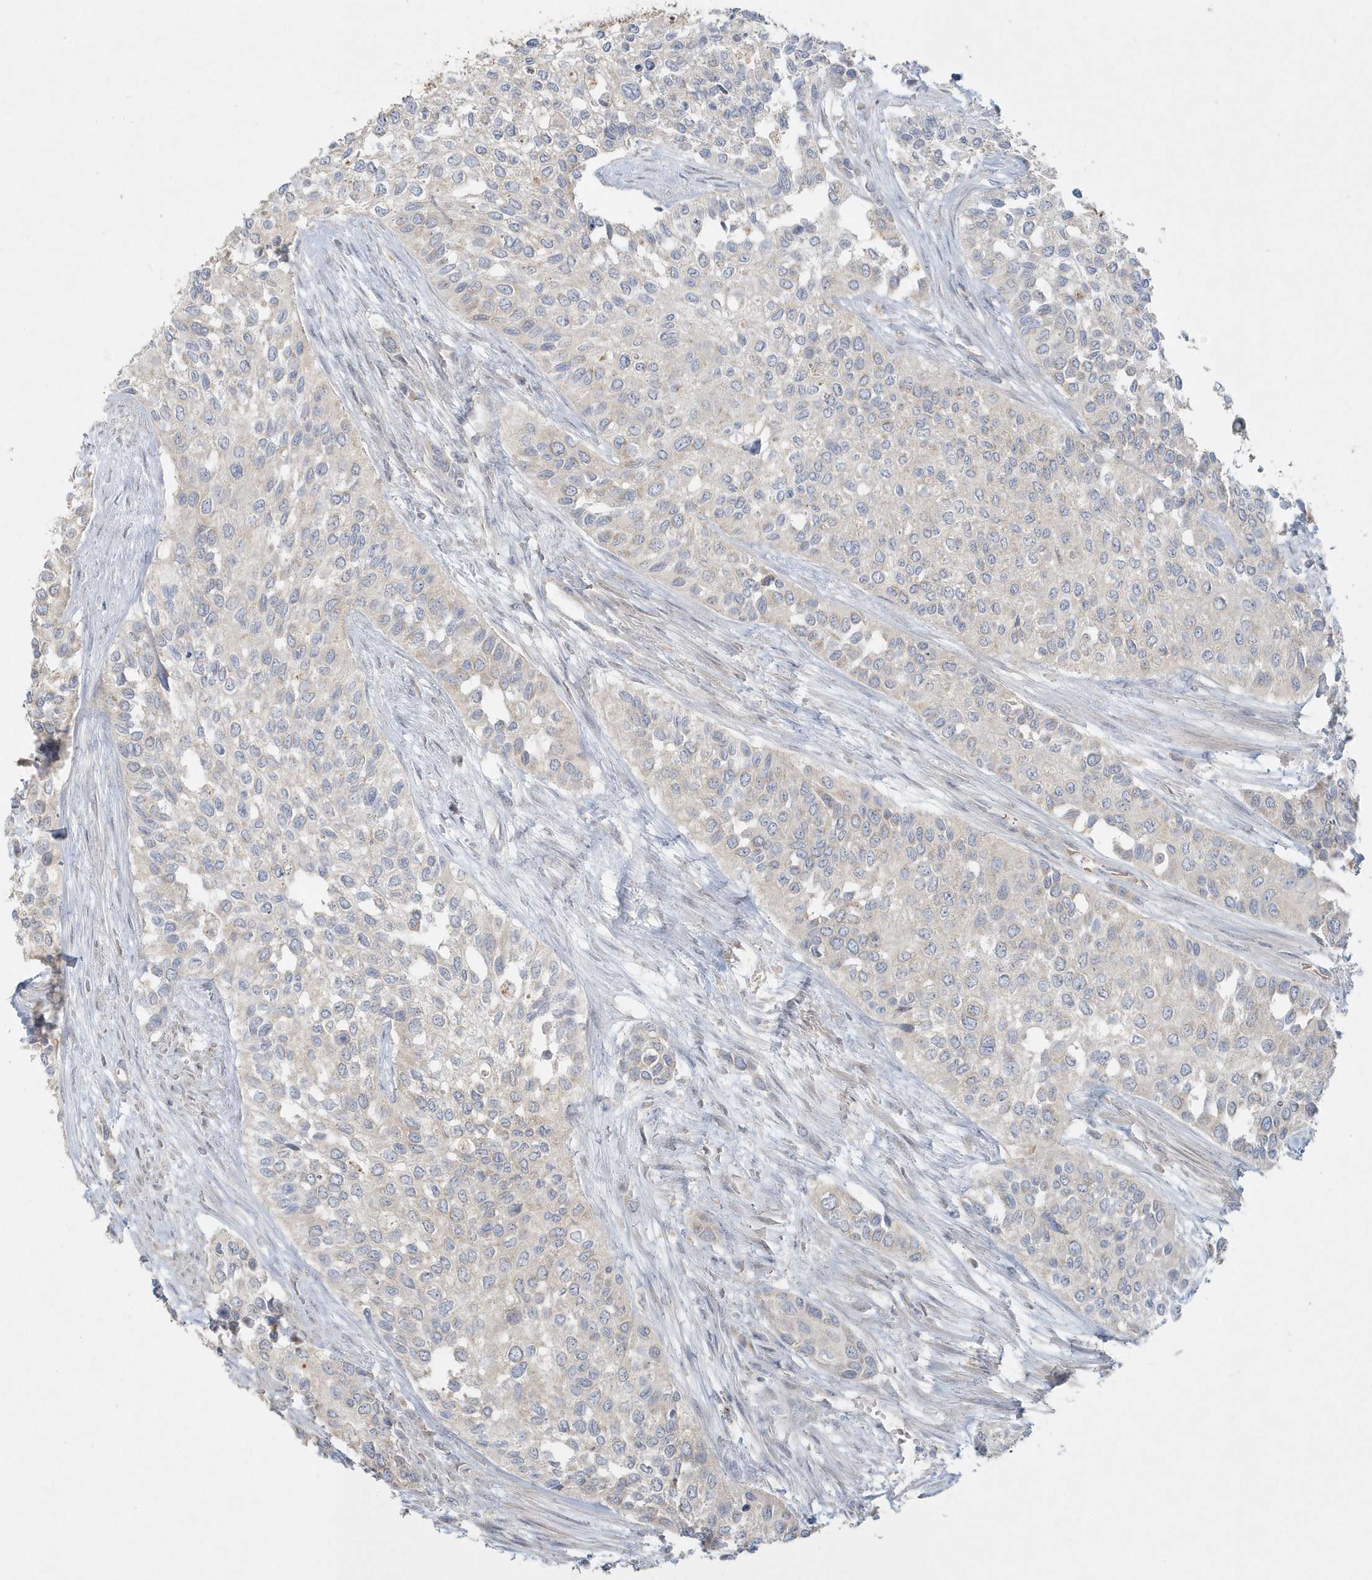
{"staining": {"intensity": "negative", "quantity": "none", "location": "none"}, "tissue": "urothelial cancer", "cell_type": "Tumor cells", "image_type": "cancer", "snomed": [{"axis": "morphology", "description": "Normal tissue, NOS"}, {"axis": "morphology", "description": "Urothelial carcinoma, High grade"}, {"axis": "topography", "description": "Vascular tissue"}, {"axis": "topography", "description": "Urinary bladder"}], "caption": "Histopathology image shows no protein staining in tumor cells of urothelial carcinoma (high-grade) tissue. (Immunohistochemistry, brightfield microscopy, high magnification).", "gene": "BLTP3A", "patient": {"sex": "female", "age": 56}}